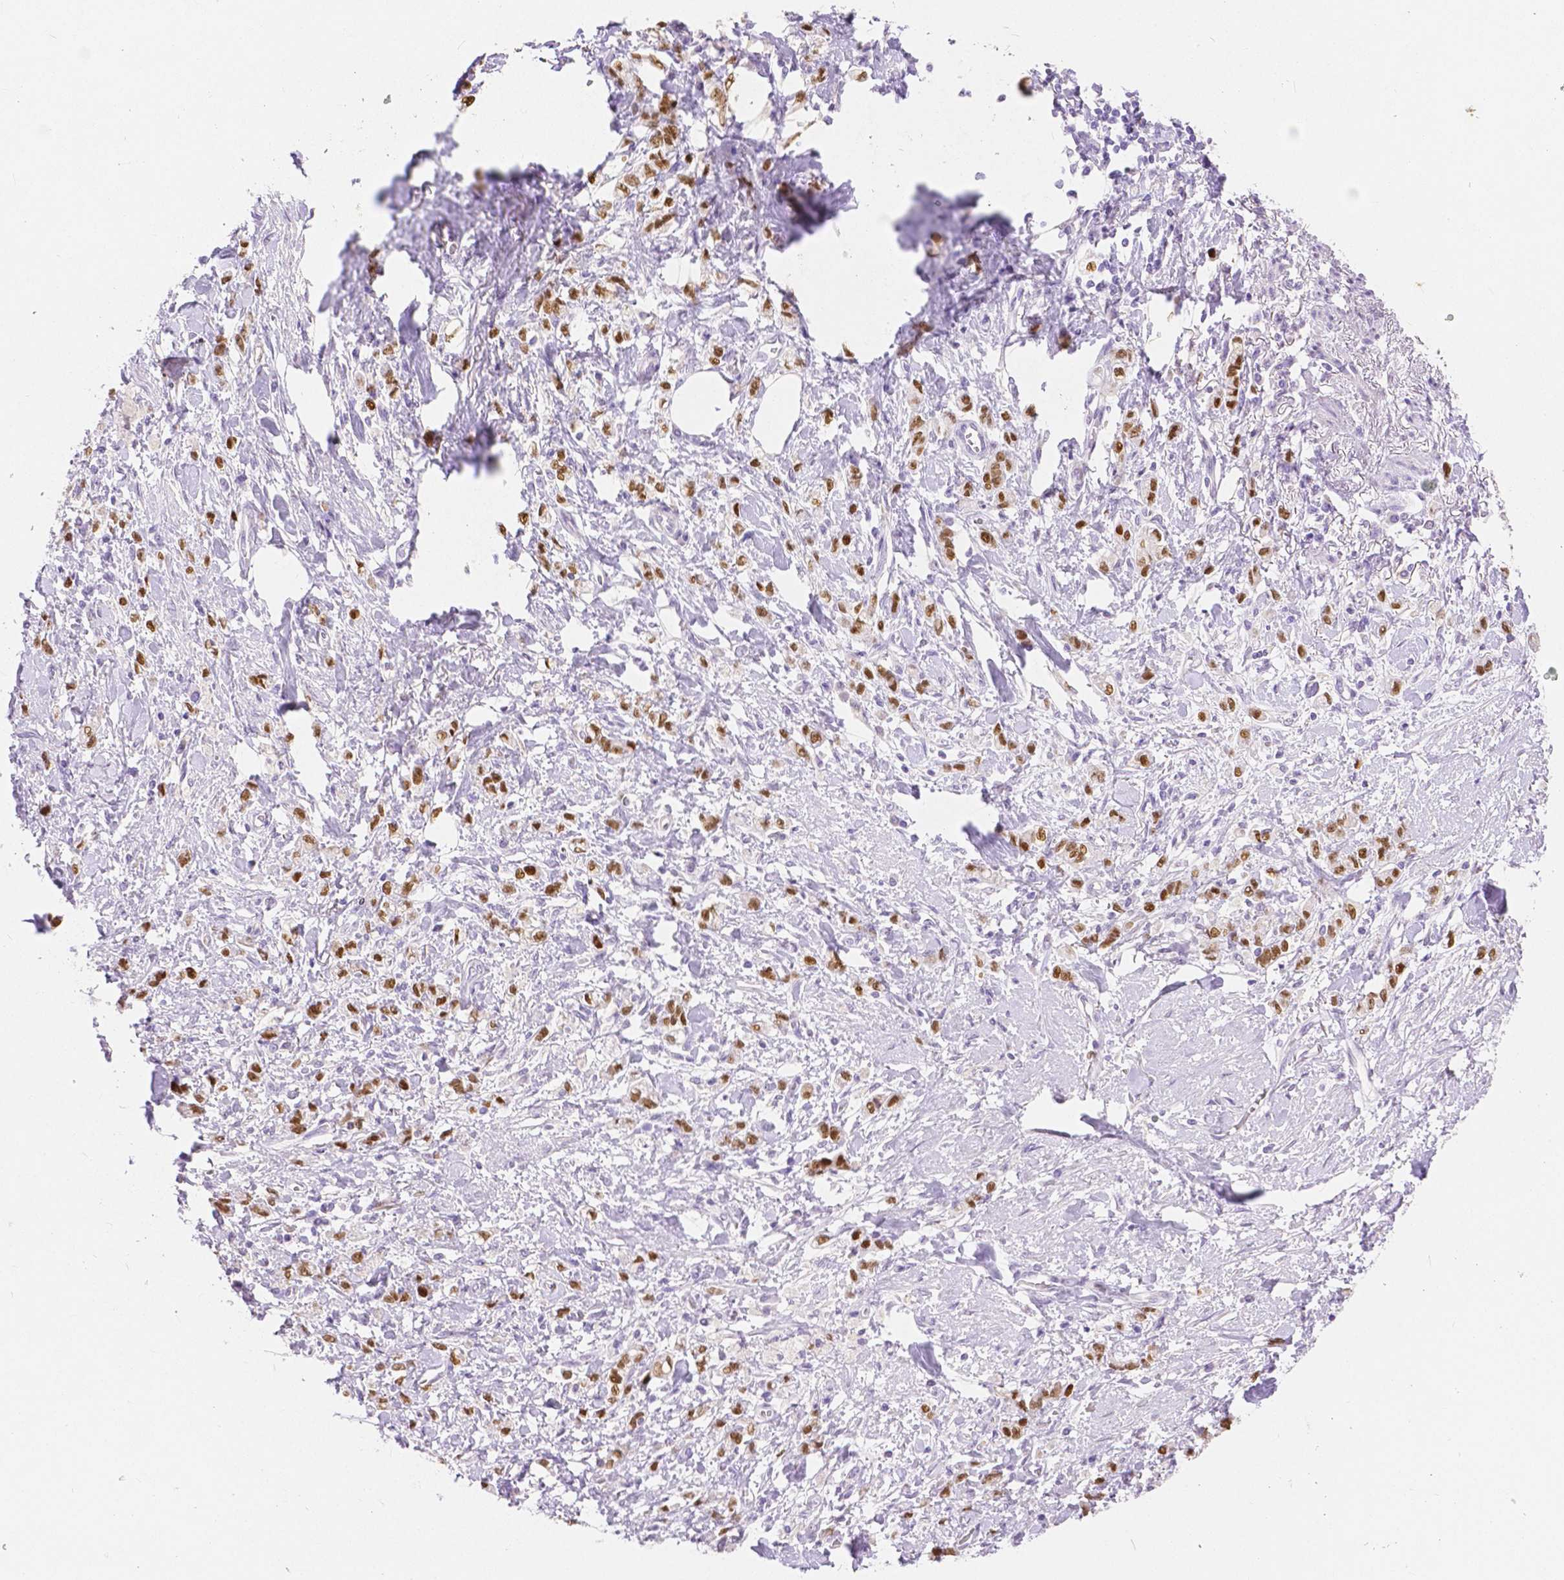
{"staining": {"intensity": "moderate", "quantity": ">75%", "location": "nuclear"}, "tissue": "stomach cancer", "cell_type": "Tumor cells", "image_type": "cancer", "snomed": [{"axis": "morphology", "description": "Adenocarcinoma, NOS"}, {"axis": "topography", "description": "Stomach"}], "caption": "IHC (DAB) staining of human adenocarcinoma (stomach) exhibits moderate nuclear protein positivity in approximately >75% of tumor cells. Nuclei are stained in blue.", "gene": "HNF1B", "patient": {"sex": "male", "age": 77}}